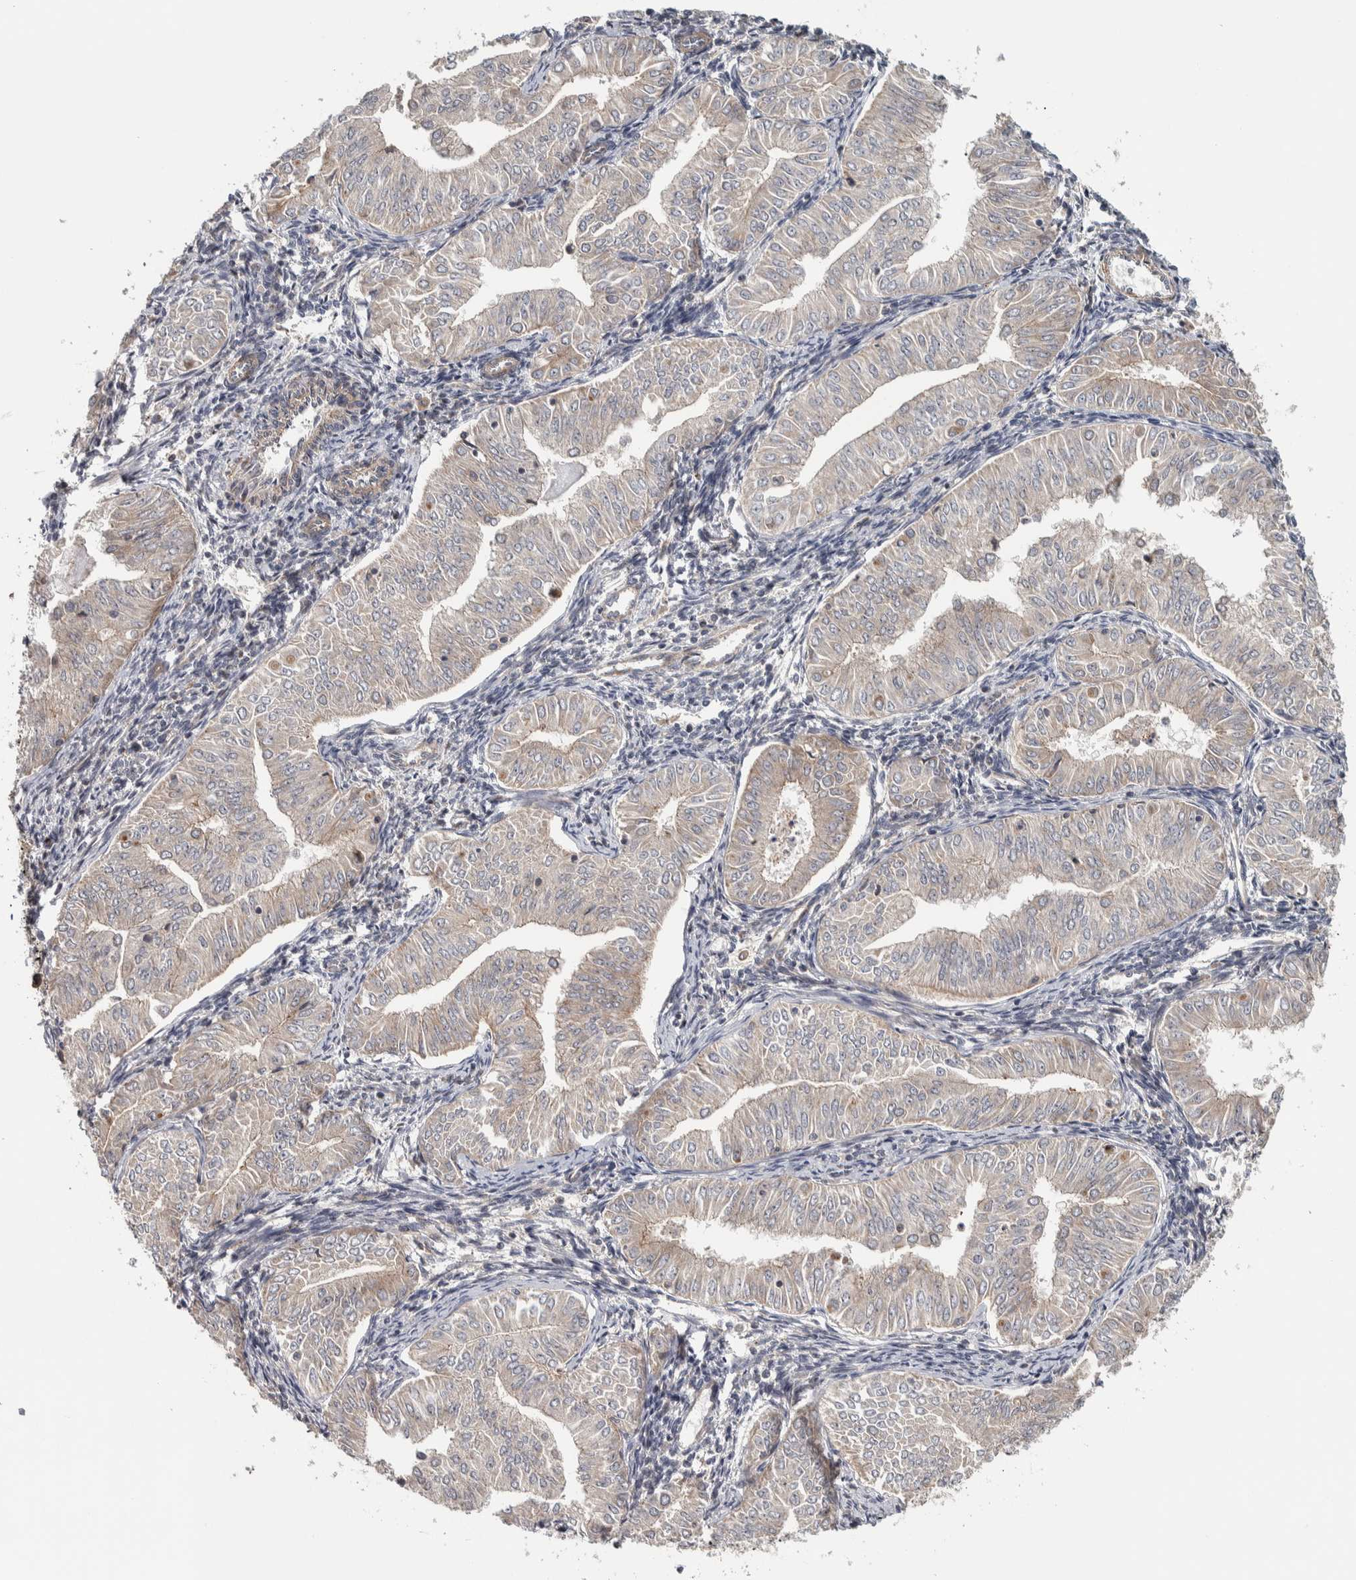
{"staining": {"intensity": "negative", "quantity": "none", "location": "none"}, "tissue": "endometrial cancer", "cell_type": "Tumor cells", "image_type": "cancer", "snomed": [{"axis": "morphology", "description": "Normal tissue, NOS"}, {"axis": "morphology", "description": "Adenocarcinoma, NOS"}, {"axis": "topography", "description": "Endometrium"}], "caption": "Immunohistochemistry photomicrograph of human adenocarcinoma (endometrial) stained for a protein (brown), which shows no expression in tumor cells. Nuclei are stained in blue.", "gene": "CHMP4C", "patient": {"sex": "female", "age": 53}}